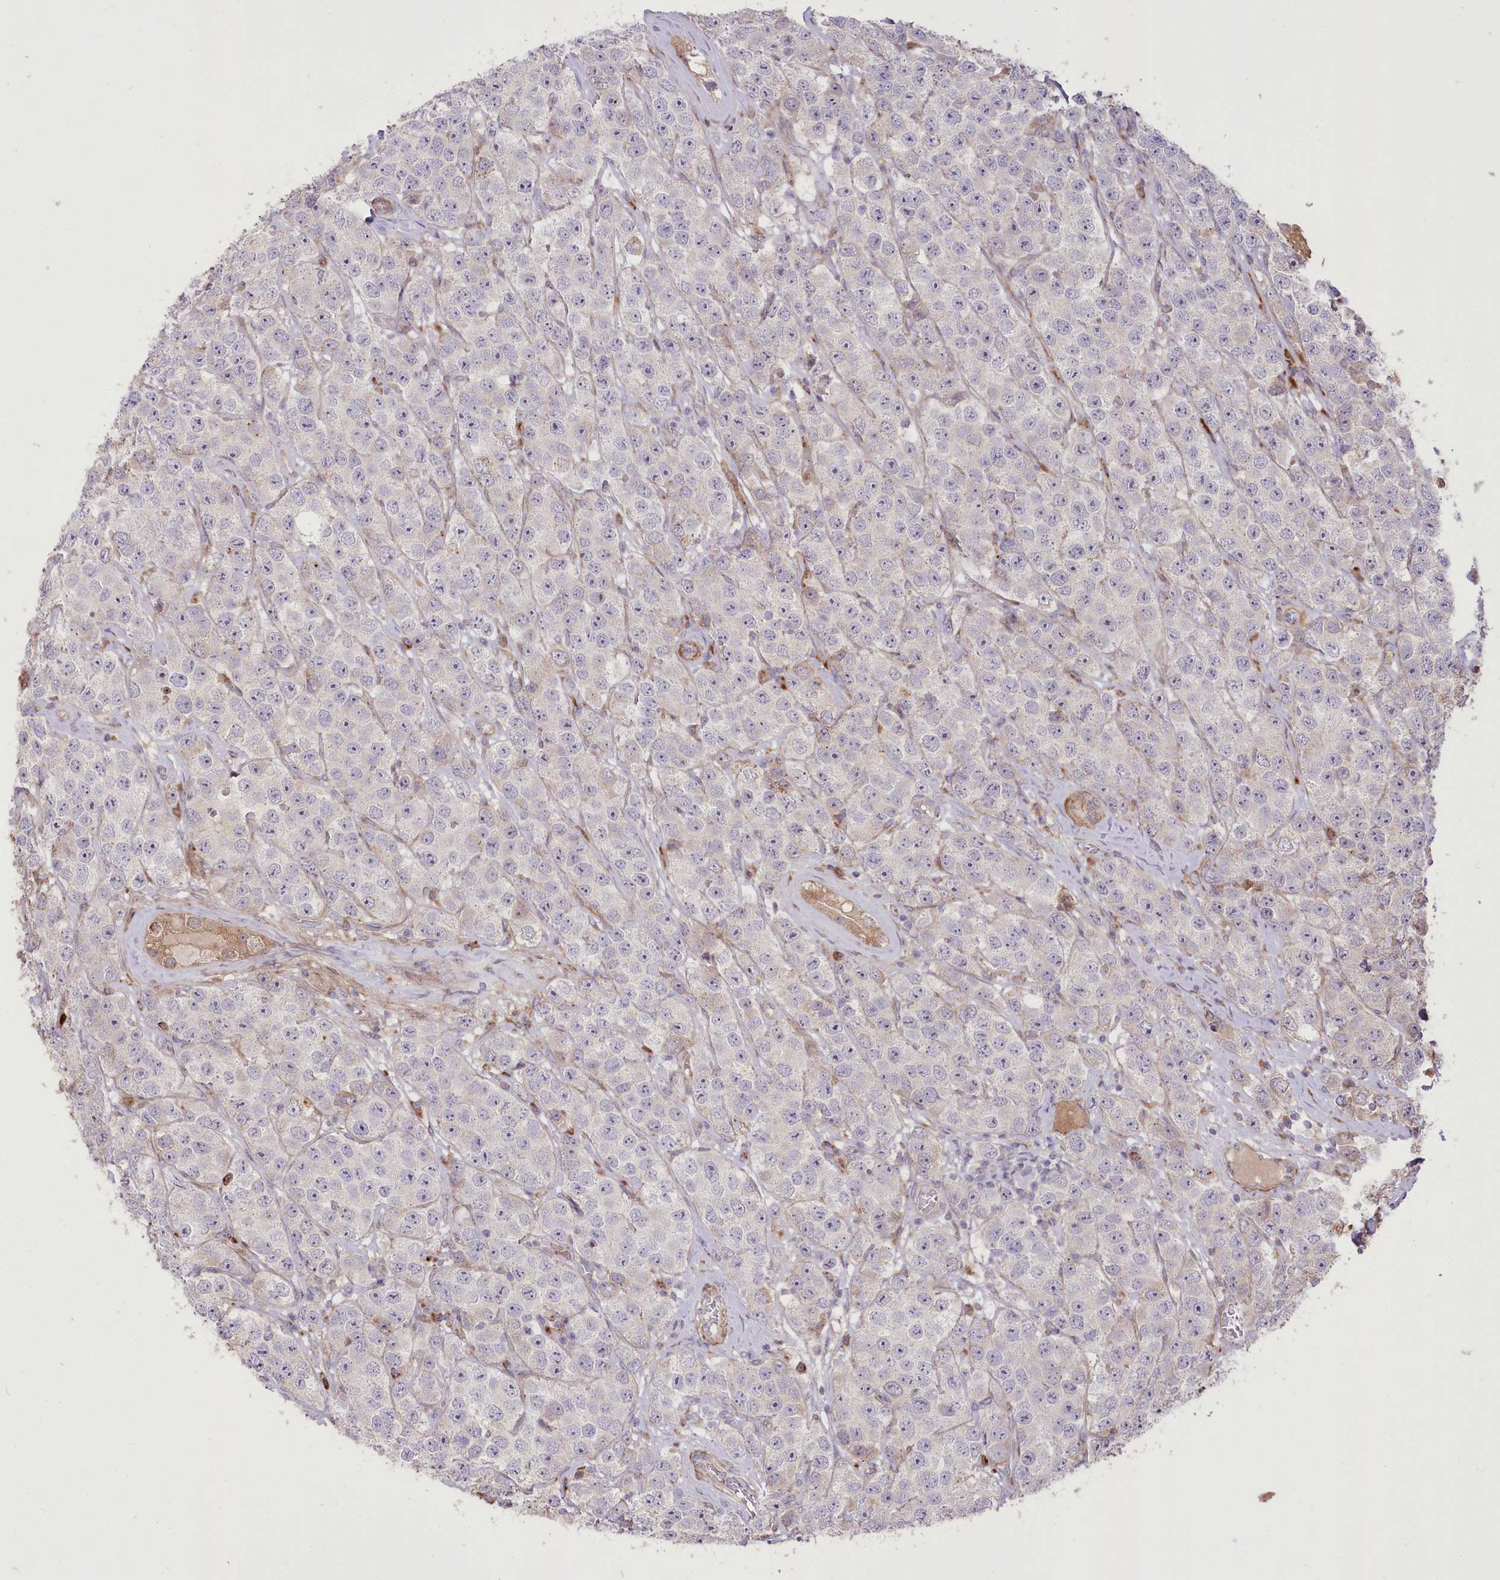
{"staining": {"intensity": "negative", "quantity": "none", "location": "none"}, "tissue": "testis cancer", "cell_type": "Tumor cells", "image_type": "cancer", "snomed": [{"axis": "morphology", "description": "Seminoma, NOS"}, {"axis": "topography", "description": "Testis"}], "caption": "IHC of seminoma (testis) demonstrates no expression in tumor cells.", "gene": "RNF24", "patient": {"sex": "male", "age": 28}}